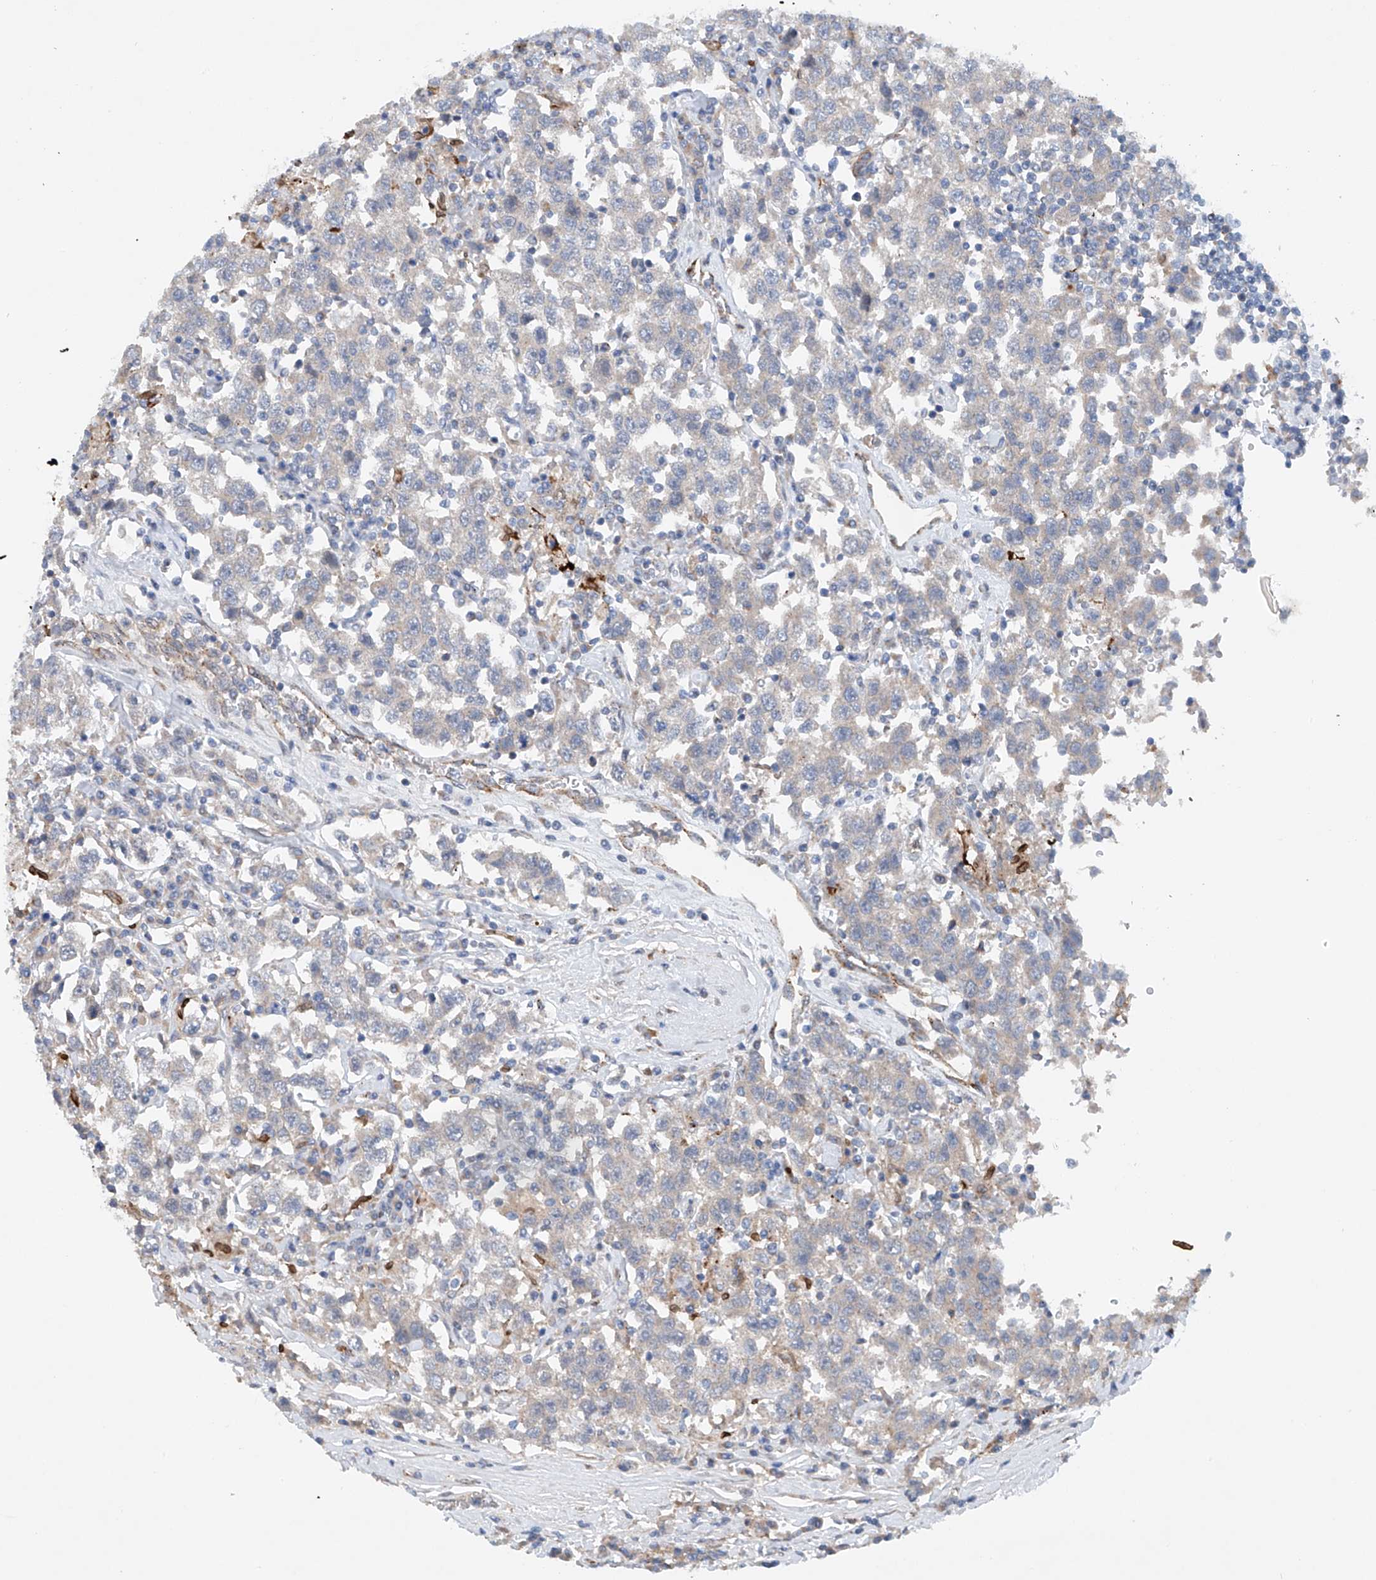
{"staining": {"intensity": "negative", "quantity": "none", "location": "none"}, "tissue": "testis cancer", "cell_type": "Tumor cells", "image_type": "cancer", "snomed": [{"axis": "morphology", "description": "Seminoma, NOS"}, {"axis": "topography", "description": "Testis"}], "caption": "Protein analysis of testis cancer (seminoma) reveals no significant positivity in tumor cells.", "gene": "CEP85L", "patient": {"sex": "male", "age": 41}}